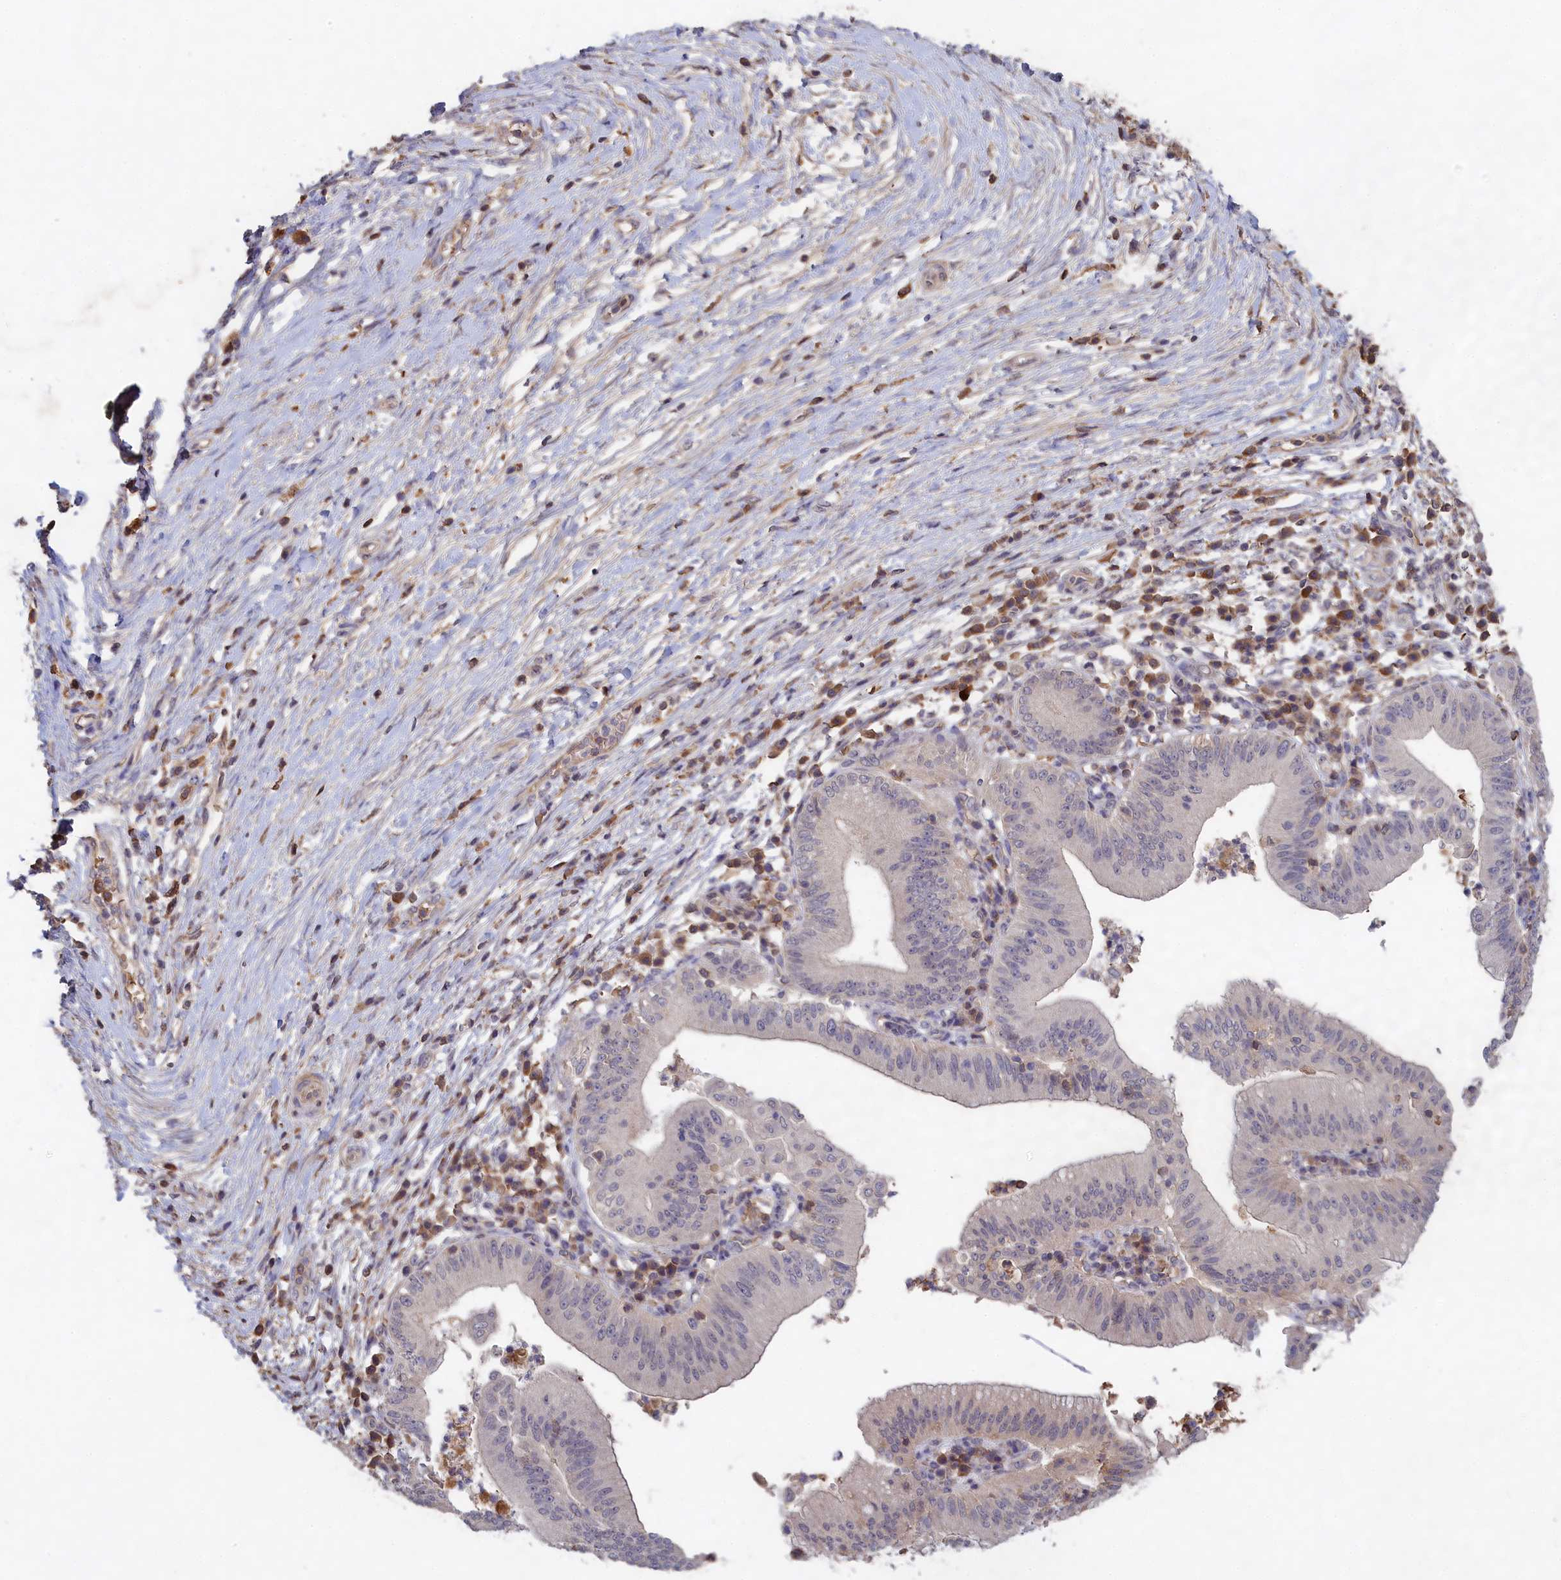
{"staining": {"intensity": "negative", "quantity": "none", "location": "none"}, "tissue": "pancreatic cancer", "cell_type": "Tumor cells", "image_type": "cancer", "snomed": [{"axis": "morphology", "description": "Adenocarcinoma, NOS"}, {"axis": "topography", "description": "Pancreas"}], "caption": "Tumor cells show no significant protein staining in pancreatic cancer (adenocarcinoma).", "gene": "CELF5", "patient": {"sex": "male", "age": 68}}